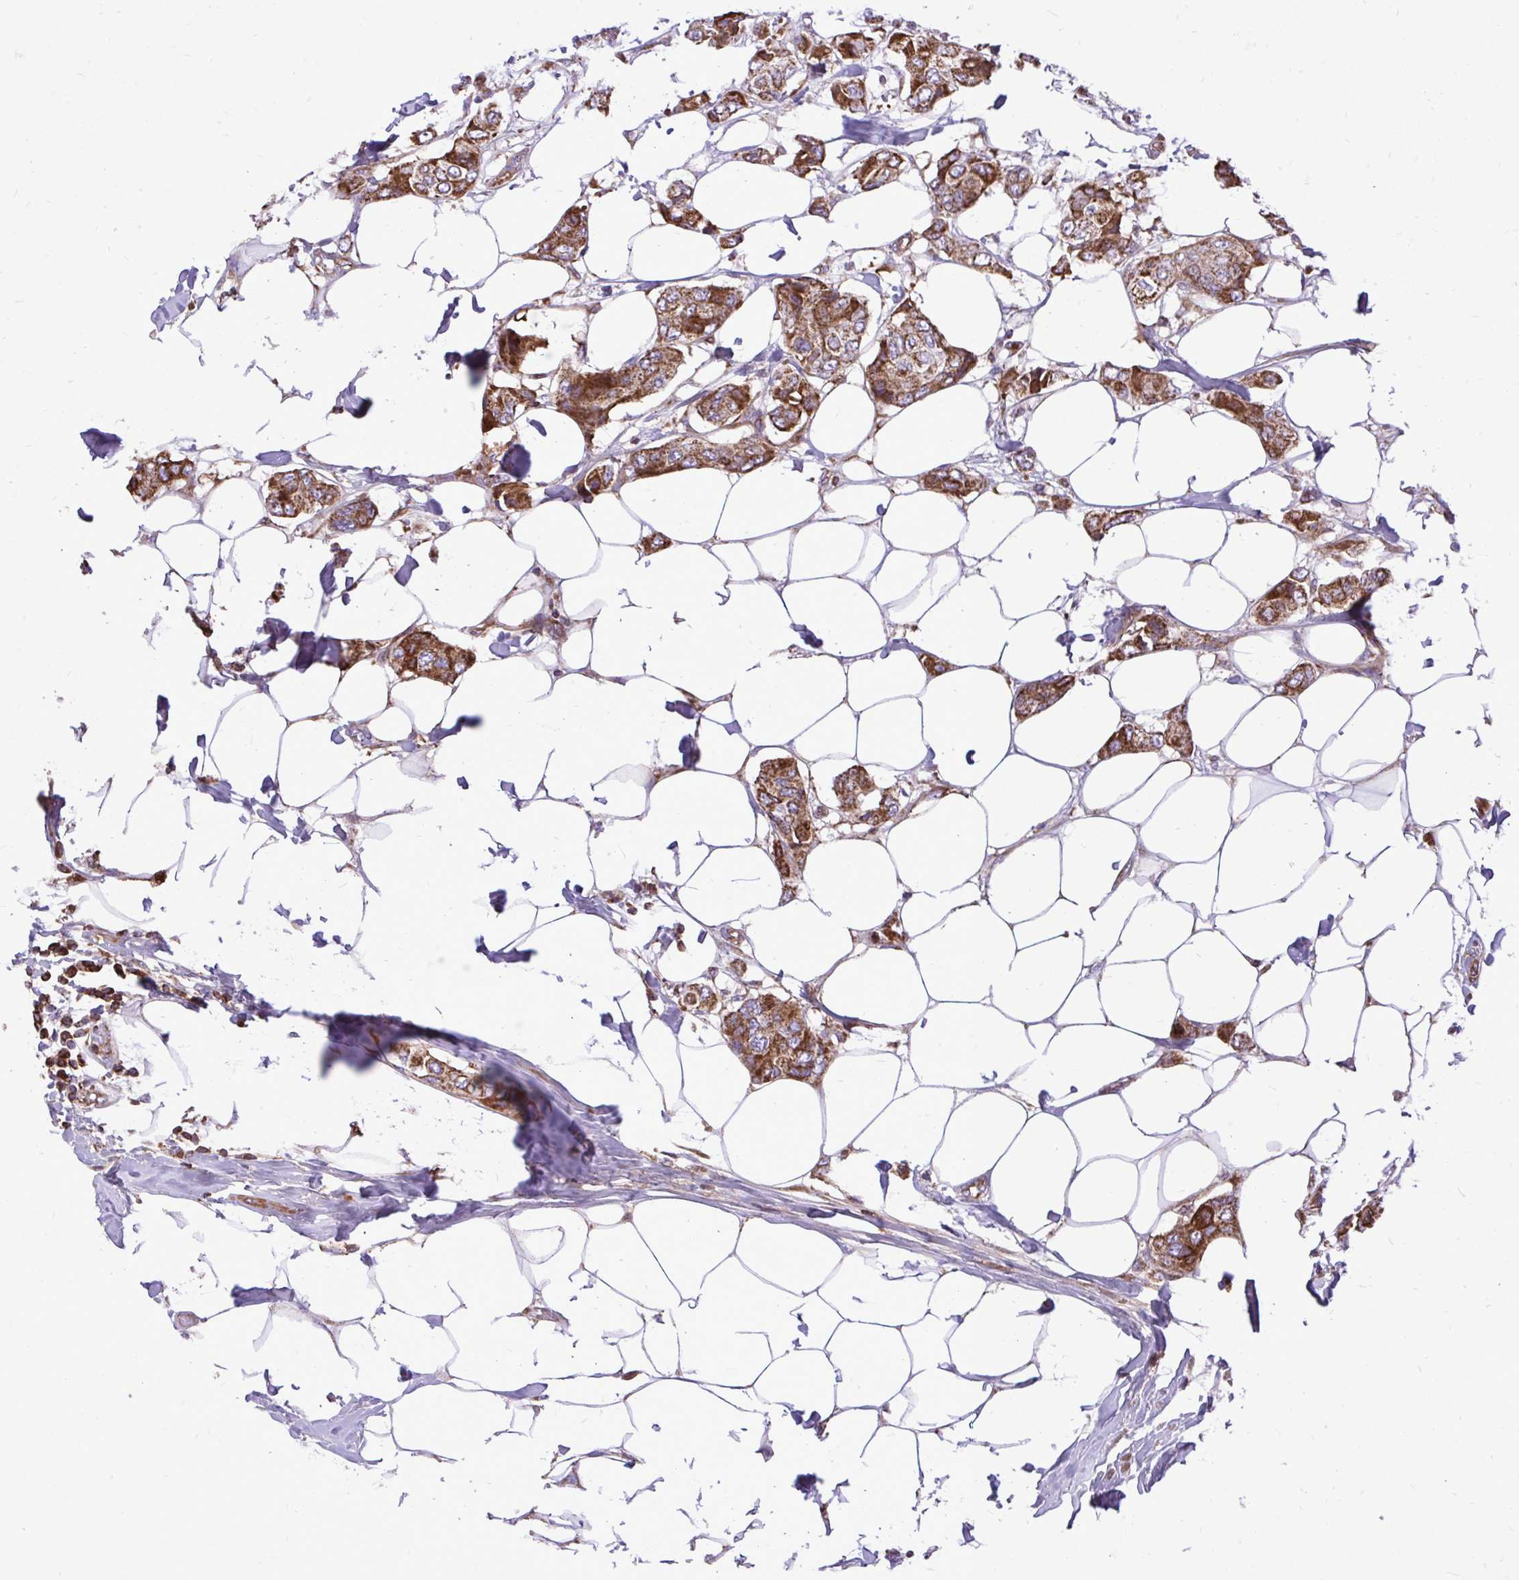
{"staining": {"intensity": "strong", "quantity": ">75%", "location": "cytoplasmic/membranous"}, "tissue": "breast cancer", "cell_type": "Tumor cells", "image_type": "cancer", "snomed": [{"axis": "morphology", "description": "Lobular carcinoma"}, {"axis": "topography", "description": "Breast"}], "caption": "Brown immunohistochemical staining in lobular carcinoma (breast) displays strong cytoplasmic/membranous staining in approximately >75% of tumor cells.", "gene": "ATP13A2", "patient": {"sex": "female", "age": 51}}